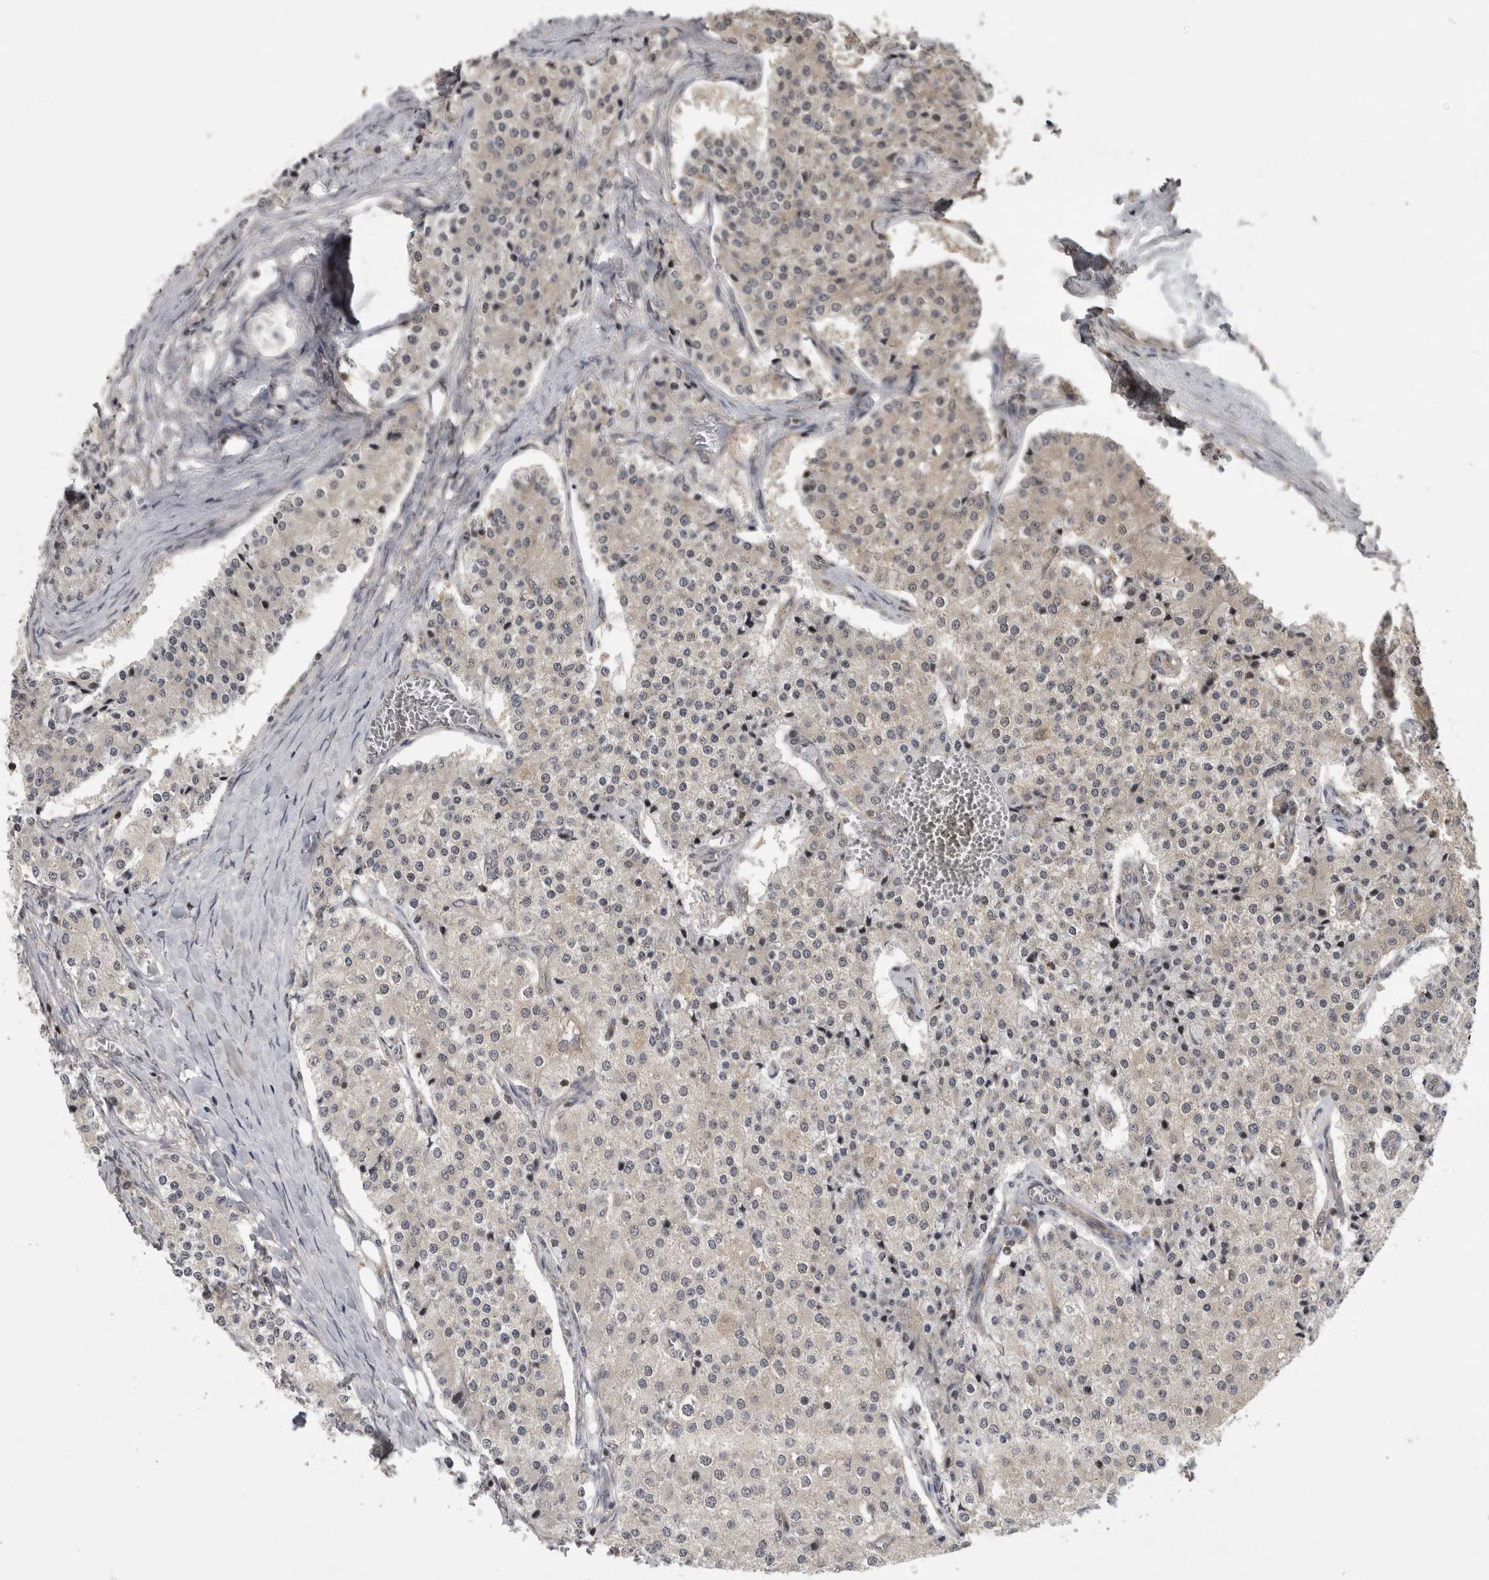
{"staining": {"intensity": "negative", "quantity": "none", "location": "none"}, "tissue": "carcinoid", "cell_type": "Tumor cells", "image_type": "cancer", "snomed": [{"axis": "morphology", "description": "Carcinoid, malignant, NOS"}, {"axis": "topography", "description": "Colon"}], "caption": "There is no significant staining in tumor cells of carcinoid. (DAB immunohistochemistry (IHC), high magnification).", "gene": "ATXN2", "patient": {"sex": "female", "age": 52}}